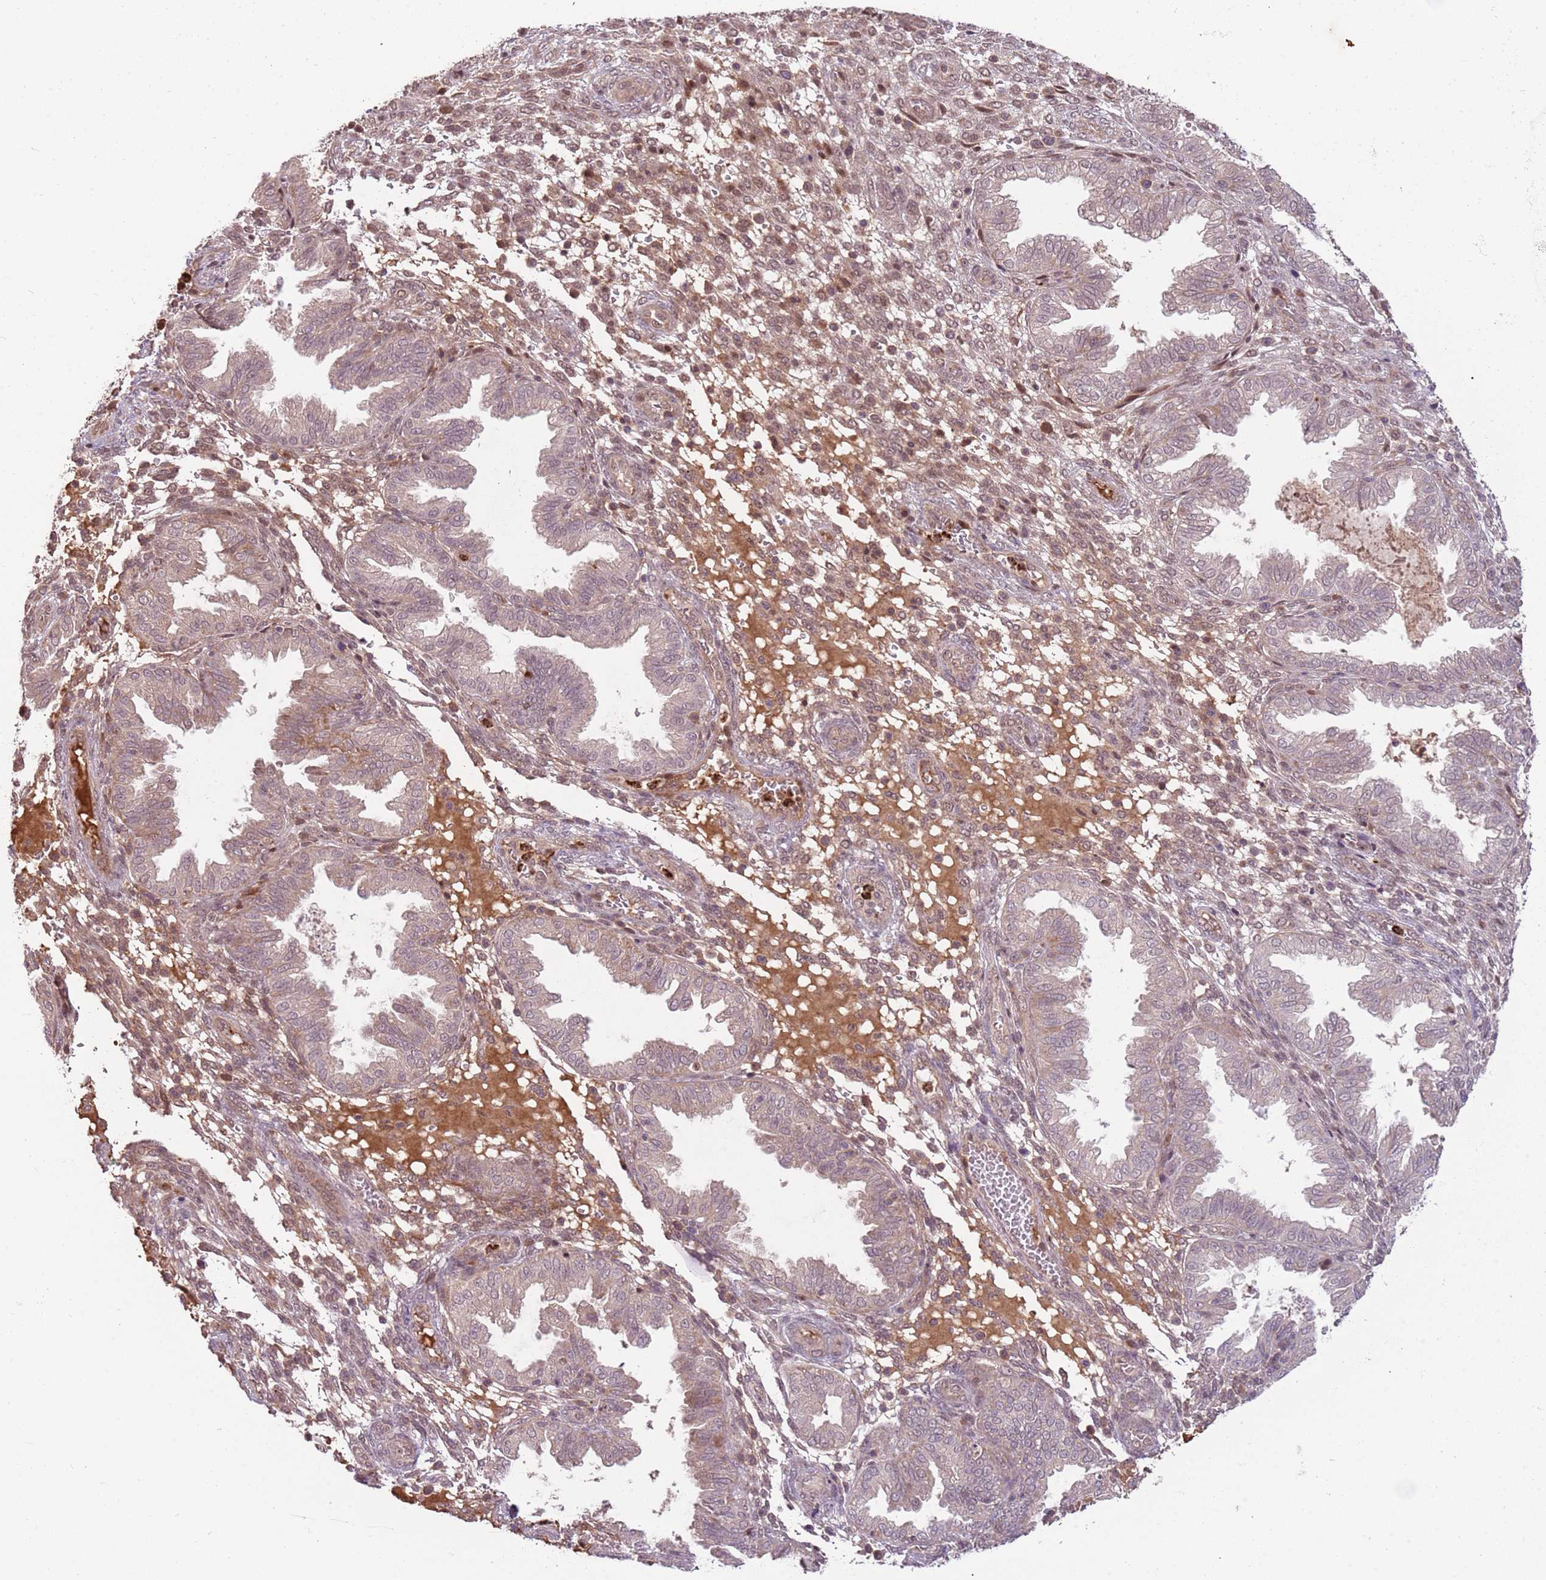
{"staining": {"intensity": "weak", "quantity": "25%-75%", "location": "cytoplasmic/membranous"}, "tissue": "endometrium", "cell_type": "Cells in endometrial stroma", "image_type": "normal", "snomed": [{"axis": "morphology", "description": "Normal tissue, NOS"}, {"axis": "topography", "description": "Endometrium"}], "caption": "Cells in endometrial stroma demonstrate low levels of weak cytoplasmic/membranous positivity in about 25%-75% of cells in benign endometrium. (Stains: DAB in brown, nuclei in blue, Microscopy: brightfield microscopy at high magnification).", "gene": "NBPF4", "patient": {"sex": "female", "age": 33}}